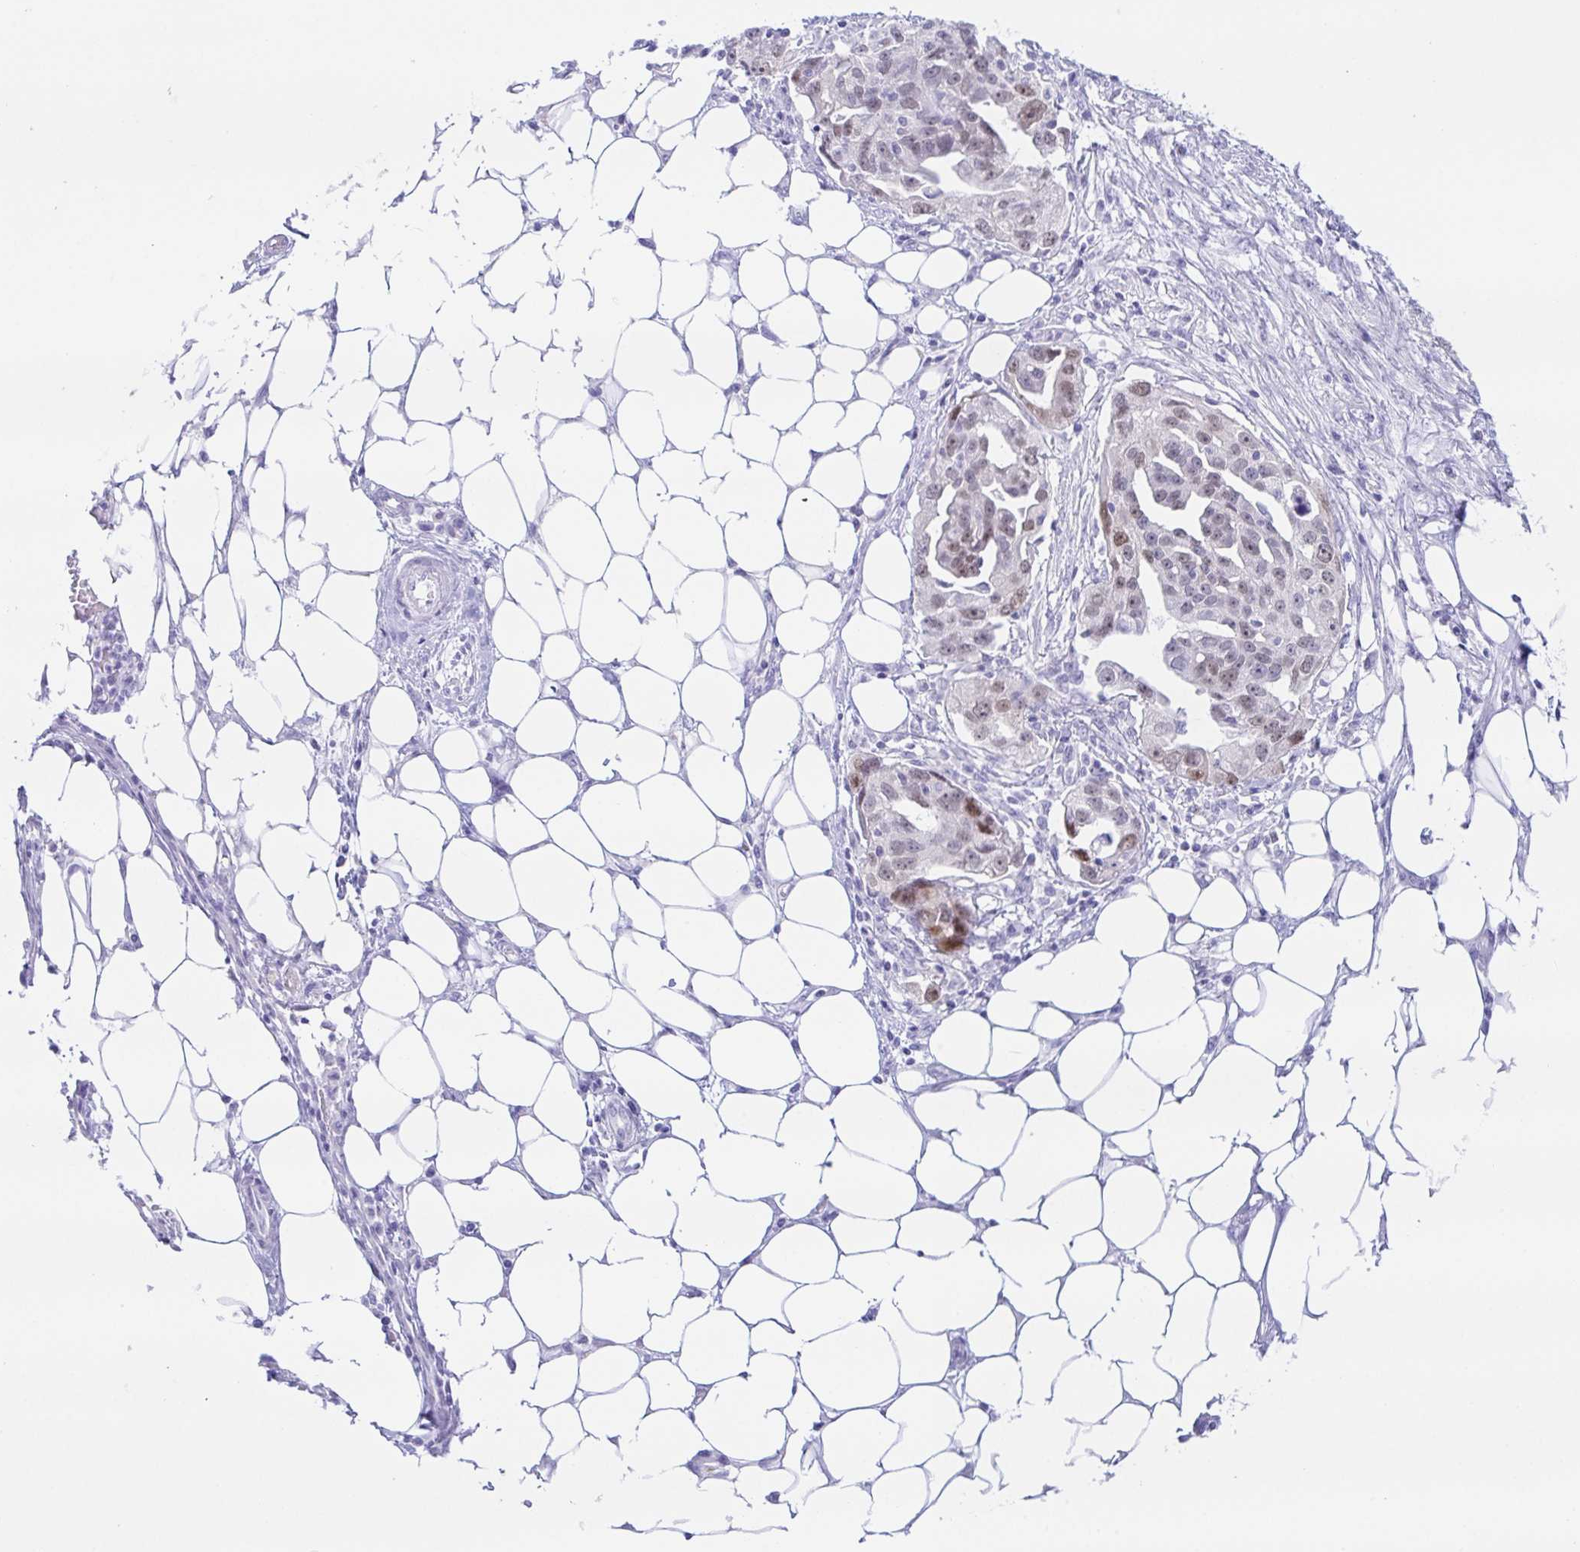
{"staining": {"intensity": "weak", "quantity": "25%-75%", "location": "nuclear"}, "tissue": "ovarian cancer", "cell_type": "Tumor cells", "image_type": "cancer", "snomed": [{"axis": "morphology", "description": "Carcinoma, endometroid"}, {"axis": "morphology", "description": "Cystadenocarcinoma, serous, NOS"}, {"axis": "topography", "description": "Ovary"}], "caption": "Human ovarian serous cystadenocarcinoma stained for a protein (brown) exhibits weak nuclear positive staining in about 25%-75% of tumor cells.", "gene": "PAX8", "patient": {"sex": "female", "age": 45}}